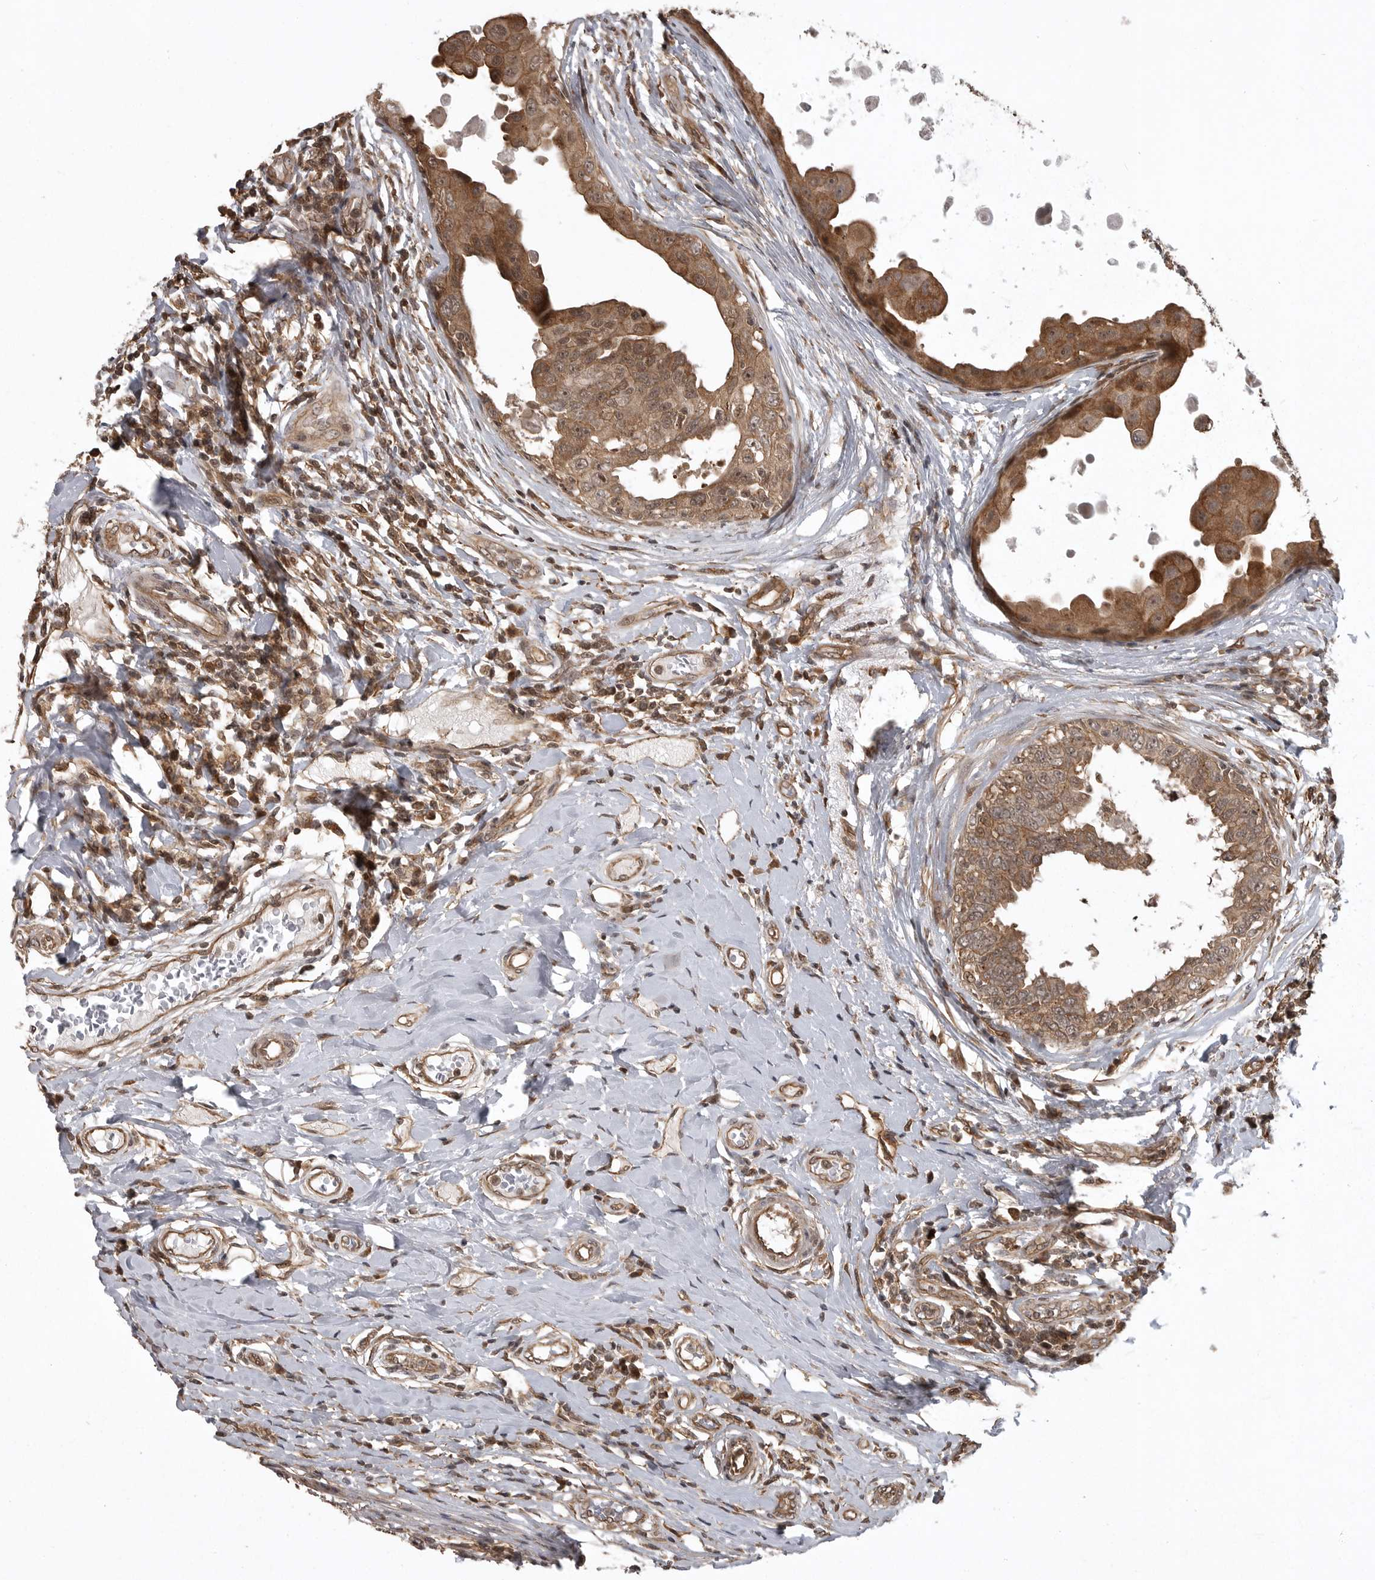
{"staining": {"intensity": "moderate", "quantity": ">75%", "location": "cytoplasmic/membranous,nuclear"}, "tissue": "breast cancer", "cell_type": "Tumor cells", "image_type": "cancer", "snomed": [{"axis": "morphology", "description": "Duct carcinoma"}, {"axis": "topography", "description": "Breast"}], "caption": "An IHC photomicrograph of tumor tissue is shown. Protein staining in brown highlights moderate cytoplasmic/membranous and nuclear positivity in invasive ductal carcinoma (breast) within tumor cells. Nuclei are stained in blue.", "gene": "DNAJC8", "patient": {"sex": "female", "age": 27}}